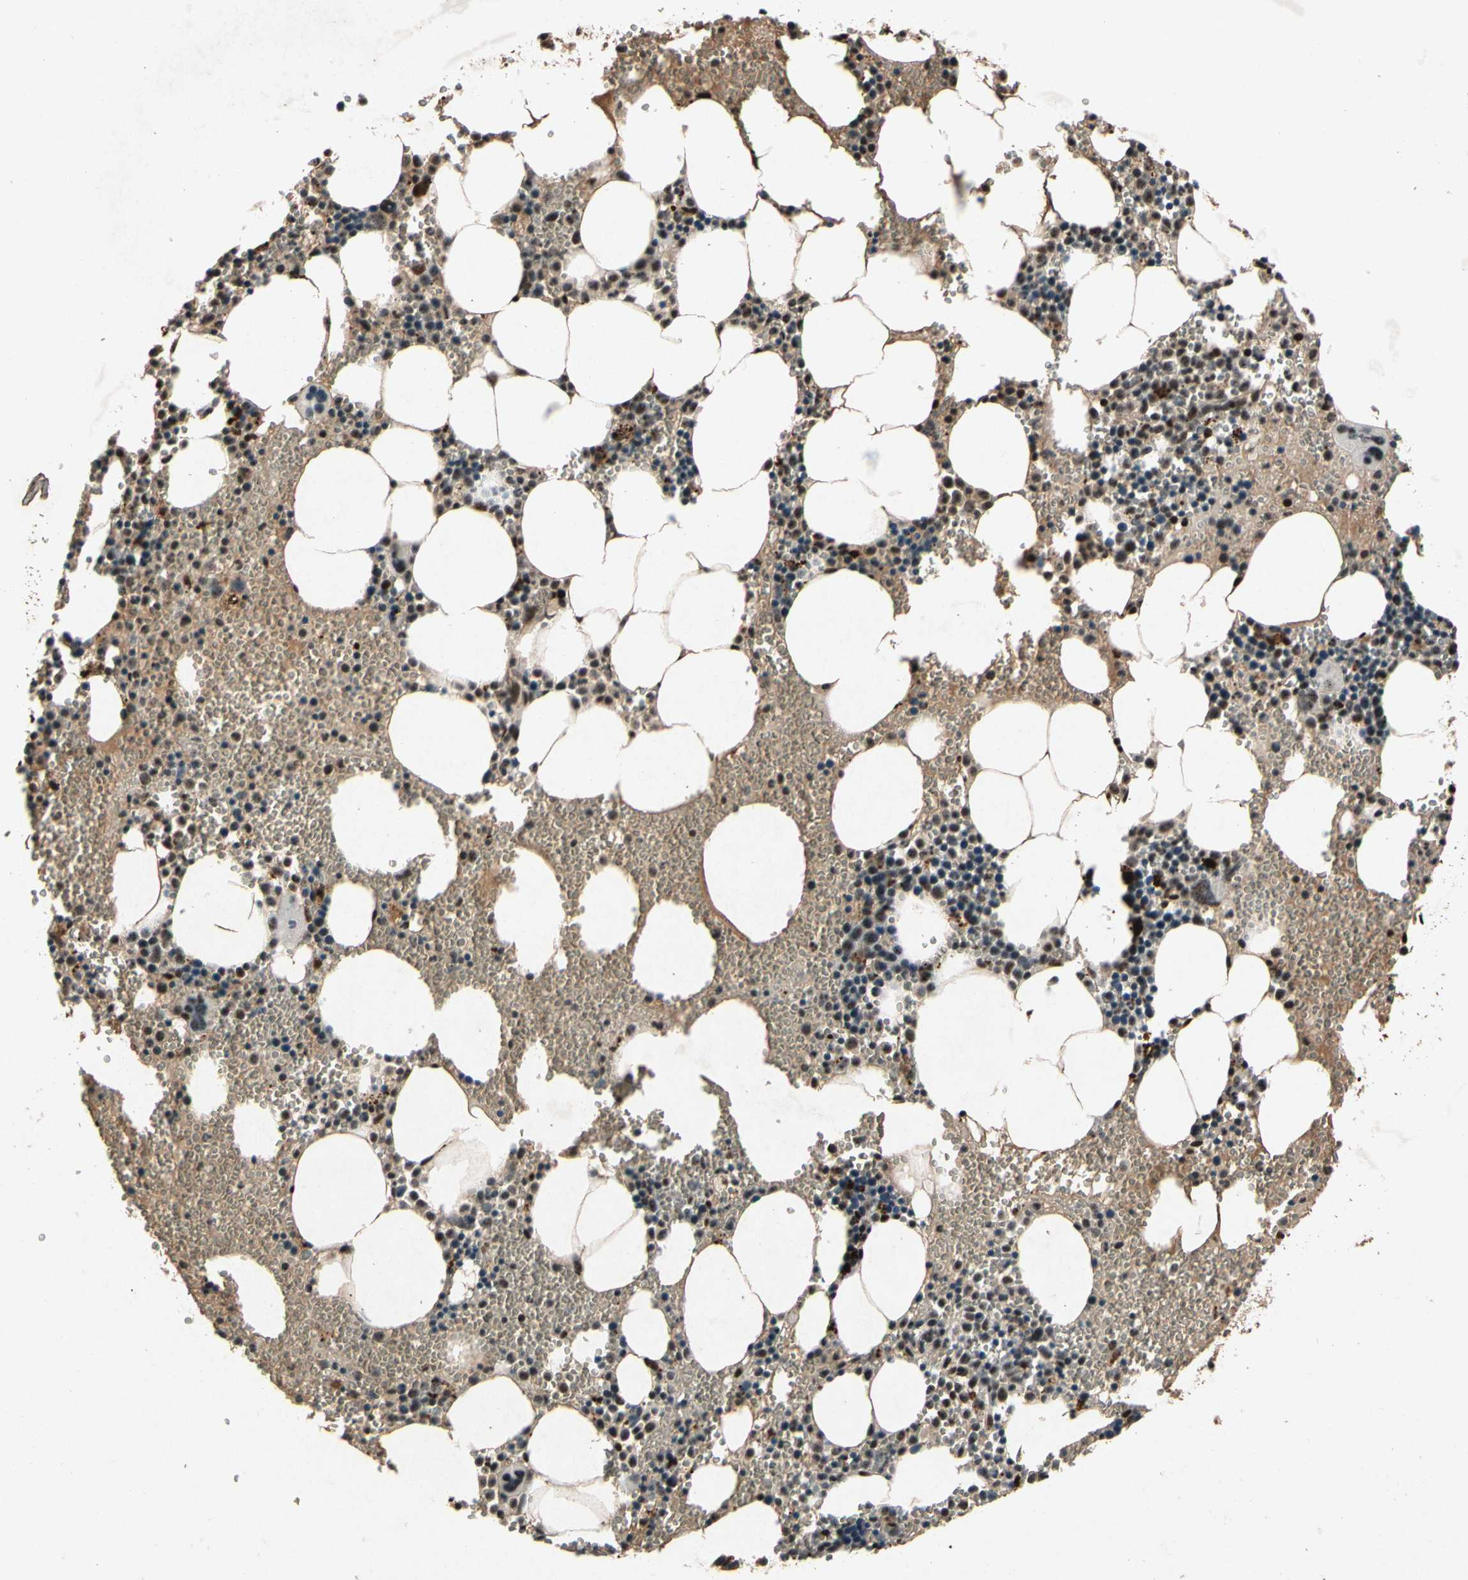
{"staining": {"intensity": "moderate", "quantity": "25%-75%", "location": "cytoplasmic/membranous,nuclear"}, "tissue": "bone marrow", "cell_type": "Hematopoietic cells", "image_type": "normal", "snomed": [{"axis": "morphology", "description": "Normal tissue, NOS"}, {"axis": "morphology", "description": "Inflammation, NOS"}, {"axis": "topography", "description": "Bone marrow"}], "caption": "Bone marrow stained with a brown dye exhibits moderate cytoplasmic/membranous,nuclear positive expression in about 25%-75% of hematopoietic cells.", "gene": "PML", "patient": {"sex": "male", "age": 42}}